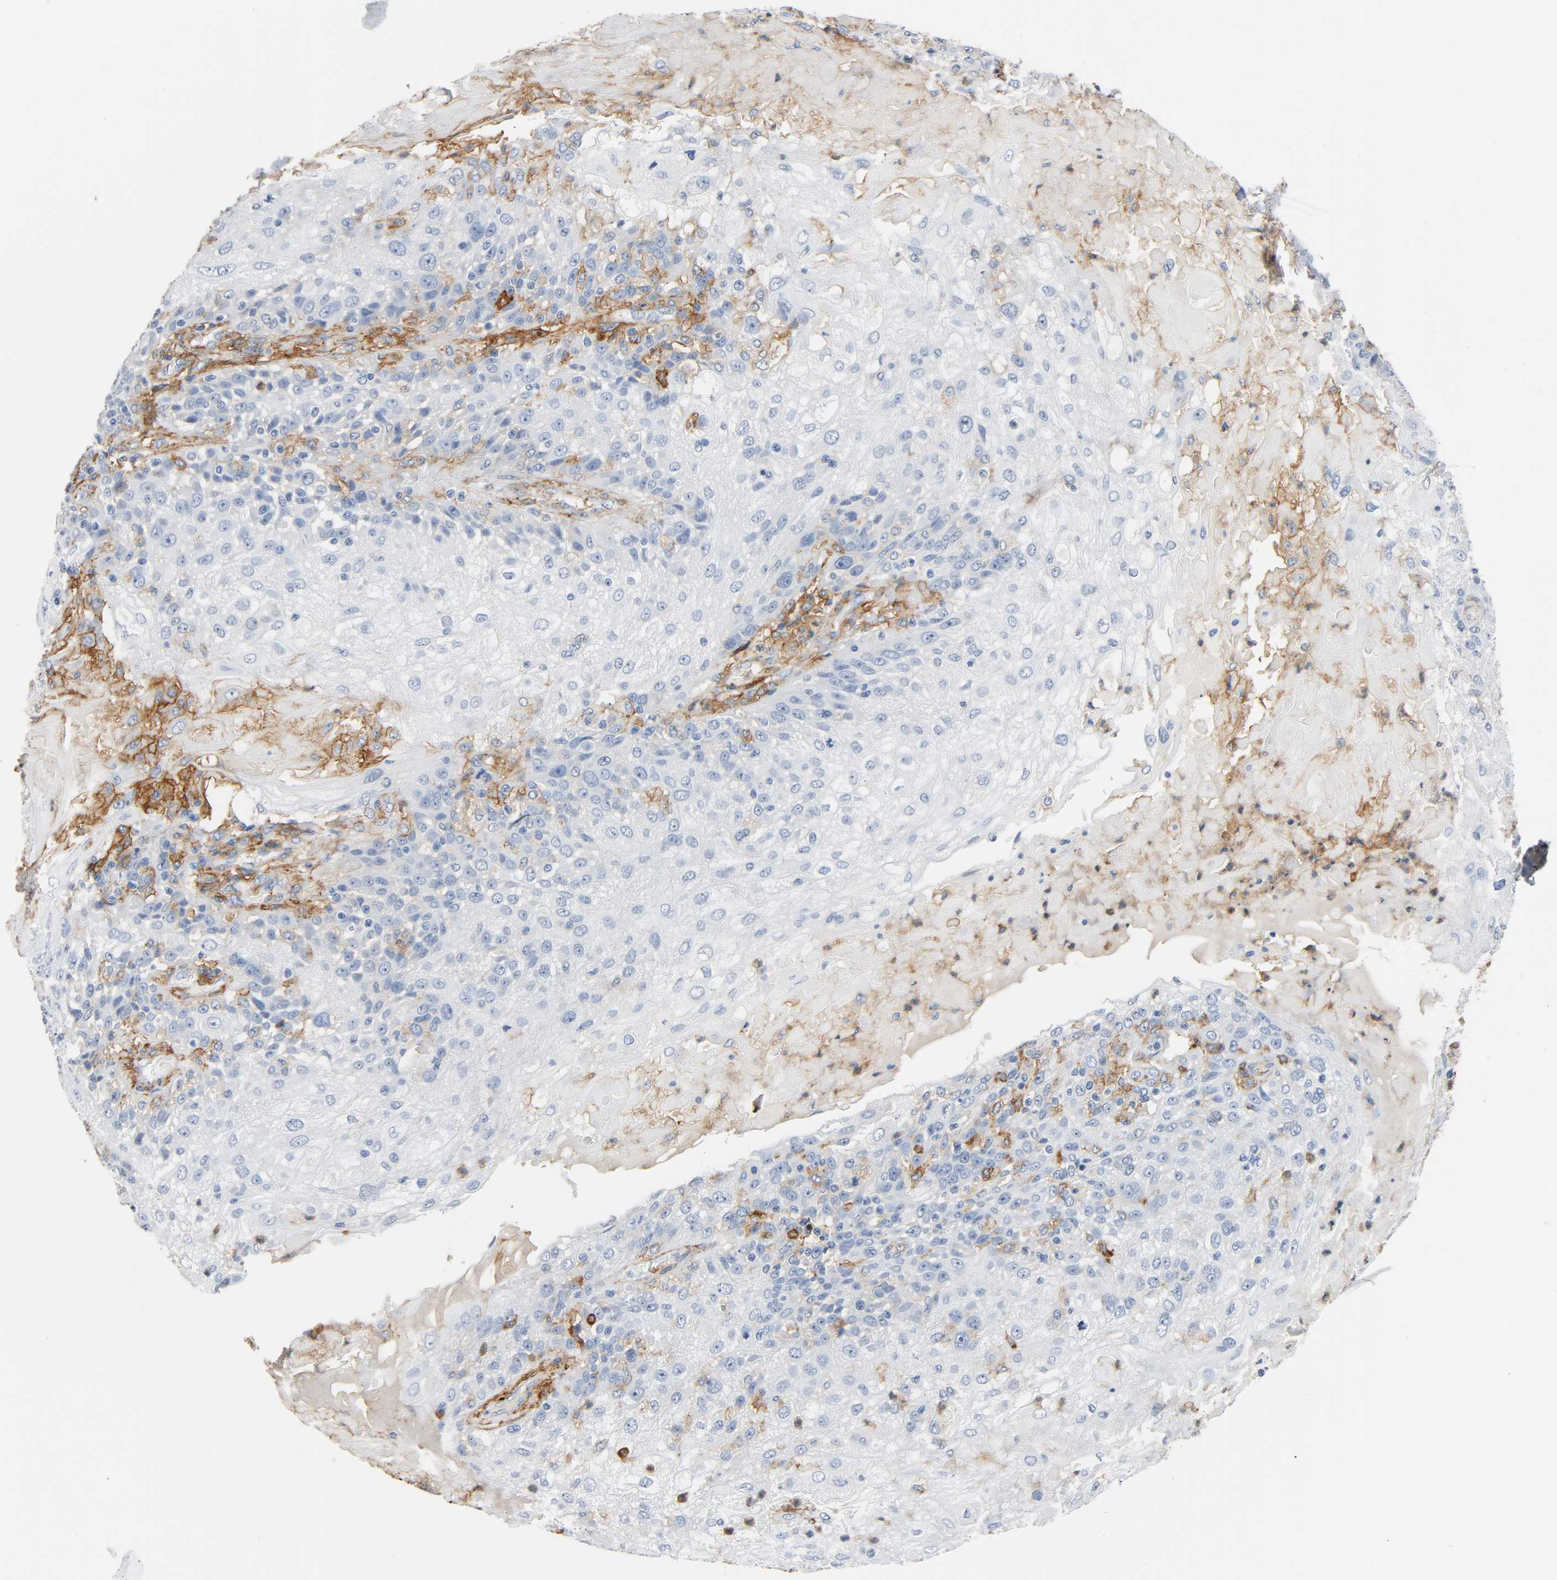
{"staining": {"intensity": "negative", "quantity": "none", "location": "none"}, "tissue": "skin cancer", "cell_type": "Tumor cells", "image_type": "cancer", "snomed": [{"axis": "morphology", "description": "Normal tissue, NOS"}, {"axis": "morphology", "description": "Squamous cell carcinoma, NOS"}, {"axis": "topography", "description": "Skin"}], "caption": "A micrograph of human skin cancer (squamous cell carcinoma) is negative for staining in tumor cells.", "gene": "ANPEP", "patient": {"sex": "female", "age": 83}}